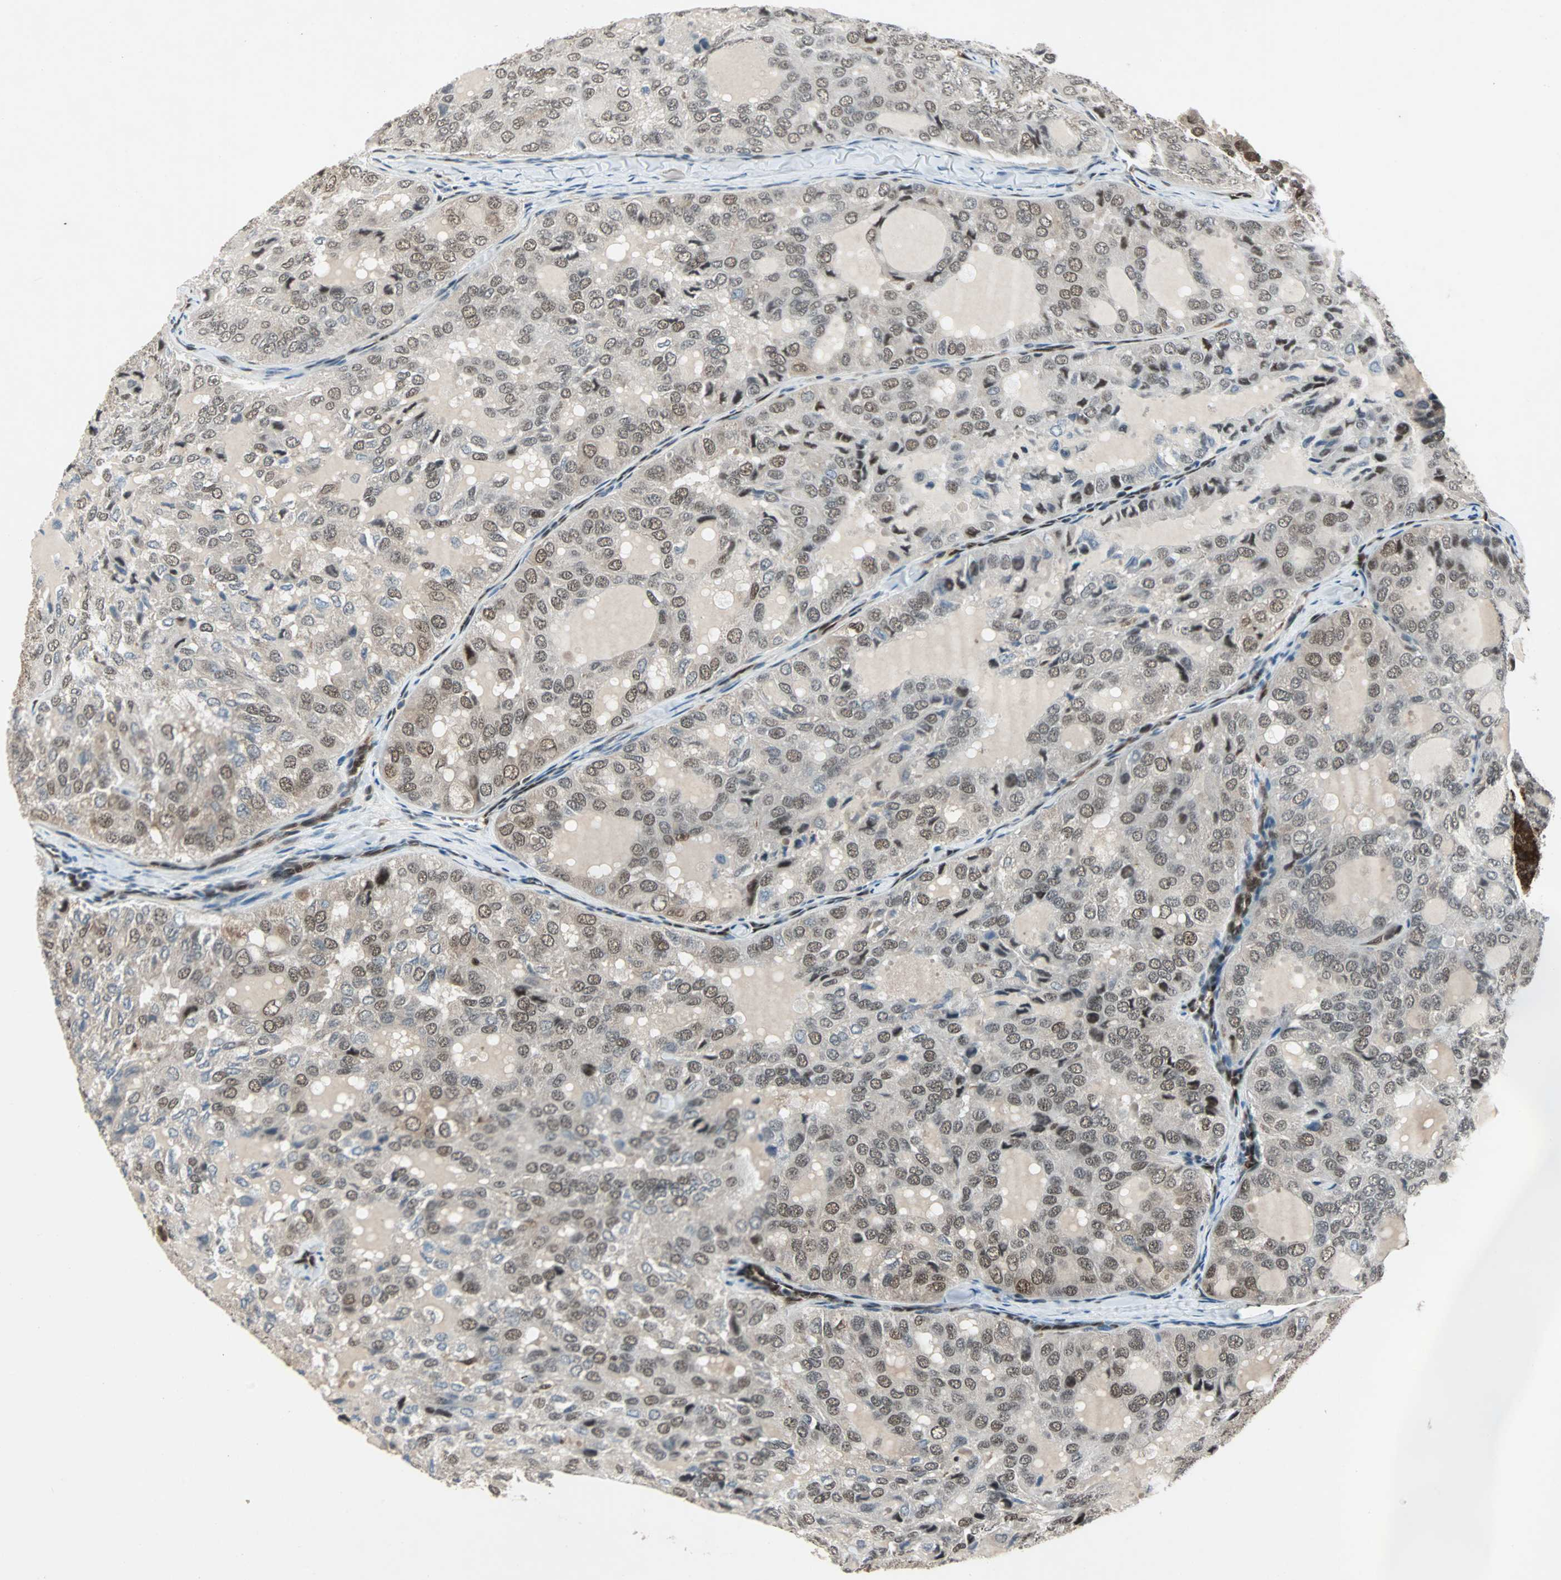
{"staining": {"intensity": "moderate", "quantity": "25%-75%", "location": "cytoplasmic/membranous,nuclear"}, "tissue": "thyroid cancer", "cell_type": "Tumor cells", "image_type": "cancer", "snomed": [{"axis": "morphology", "description": "Follicular adenoma carcinoma, NOS"}, {"axis": "topography", "description": "Thyroid gland"}], "caption": "Protein staining by IHC exhibits moderate cytoplasmic/membranous and nuclear expression in approximately 25%-75% of tumor cells in follicular adenoma carcinoma (thyroid).", "gene": "ACLY", "patient": {"sex": "male", "age": 75}}